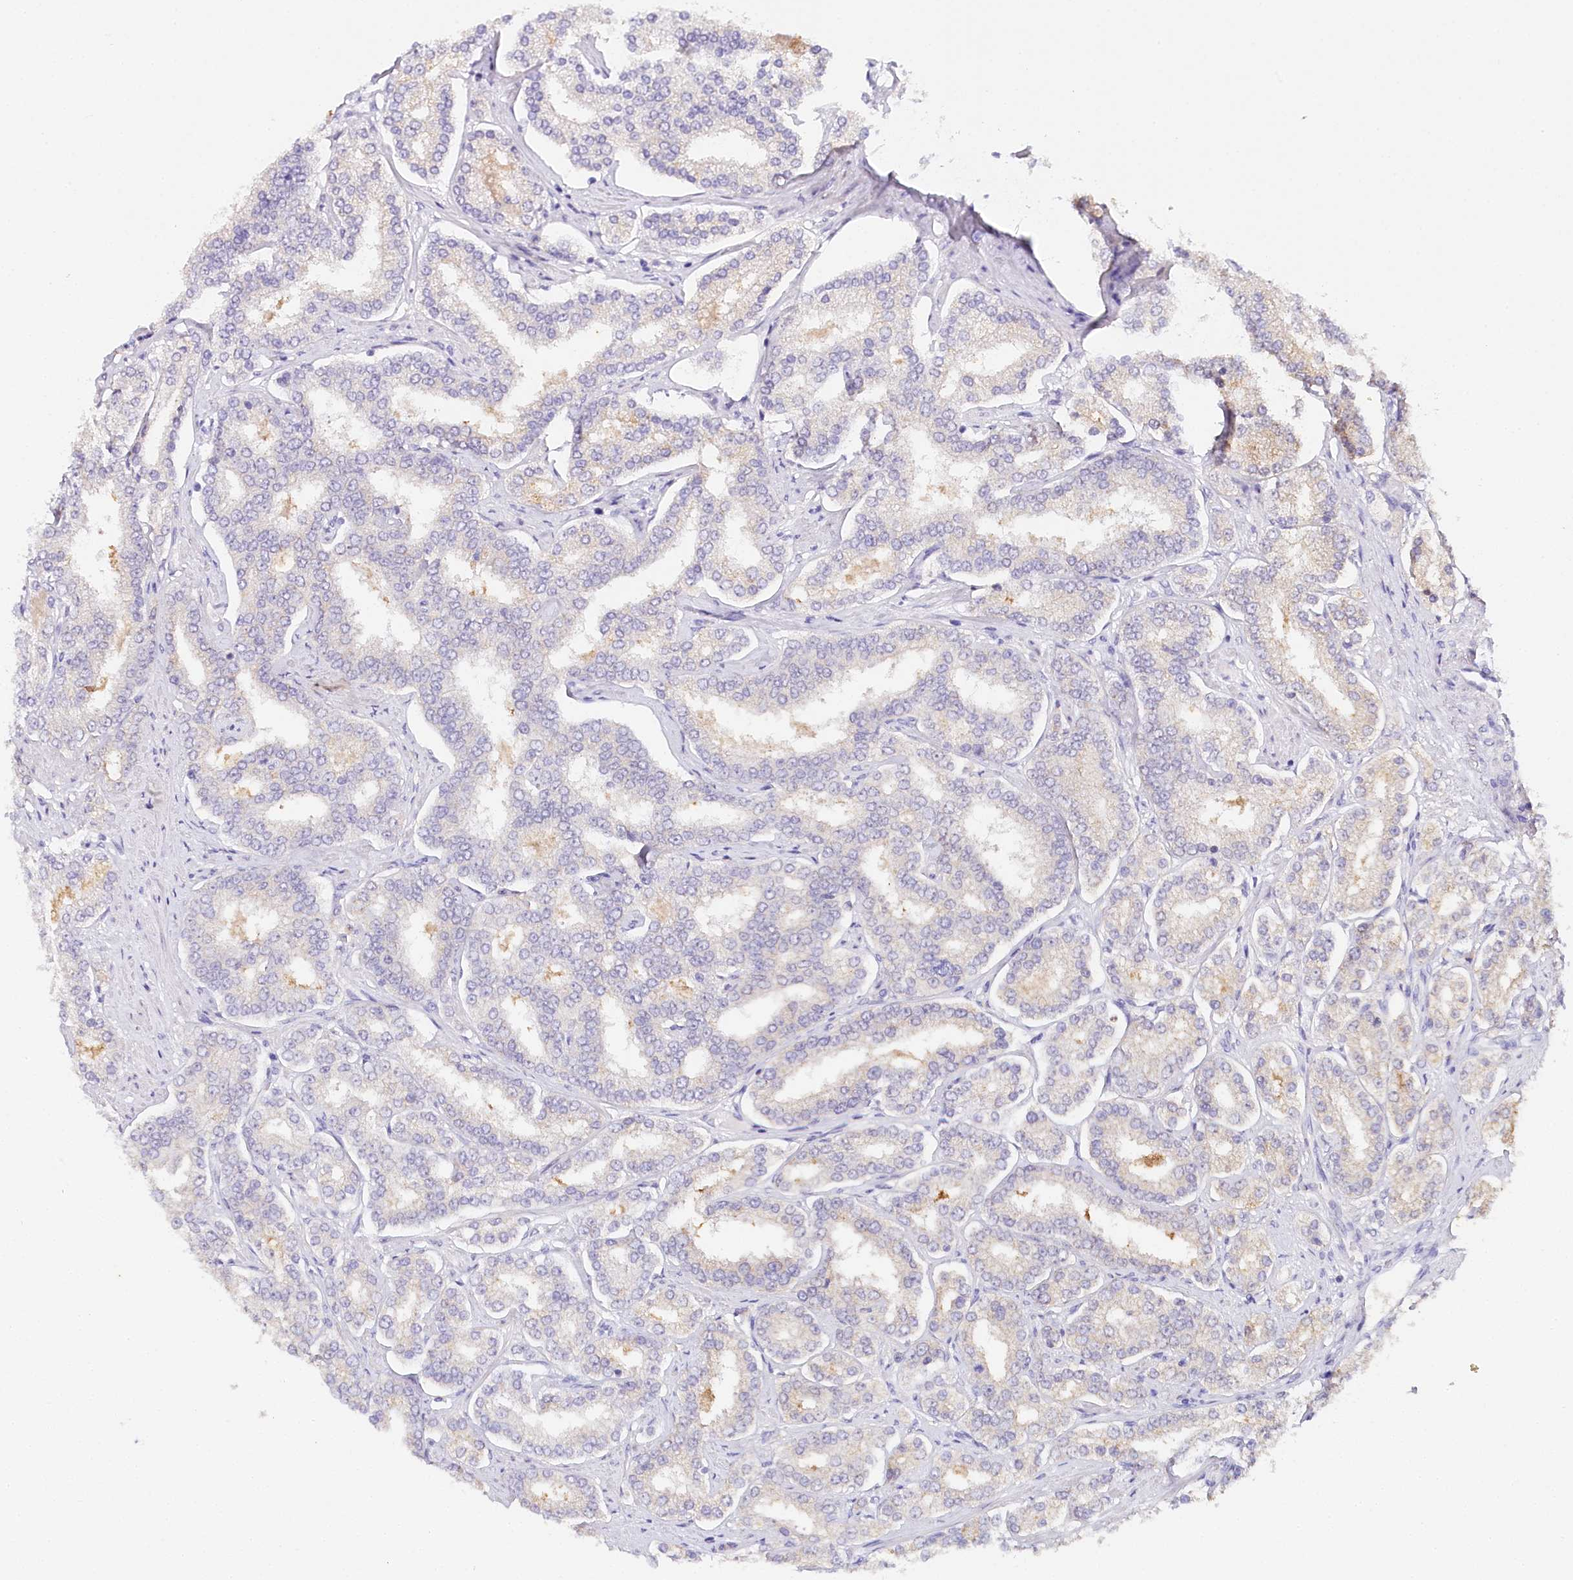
{"staining": {"intensity": "negative", "quantity": "none", "location": "none"}, "tissue": "prostate cancer", "cell_type": "Tumor cells", "image_type": "cancer", "snomed": [{"axis": "morphology", "description": "Normal tissue, NOS"}, {"axis": "morphology", "description": "Adenocarcinoma, High grade"}, {"axis": "topography", "description": "Prostate"}], "caption": "Immunohistochemistry (IHC) image of neoplastic tissue: human prostate cancer stained with DAB (3,3'-diaminobenzidine) shows no significant protein expression in tumor cells. (Stains: DAB immunohistochemistry (IHC) with hematoxylin counter stain, Microscopy: brightfield microscopy at high magnification).", "gene": "TP53", "patient": {"sex": "male", "age": 83}}